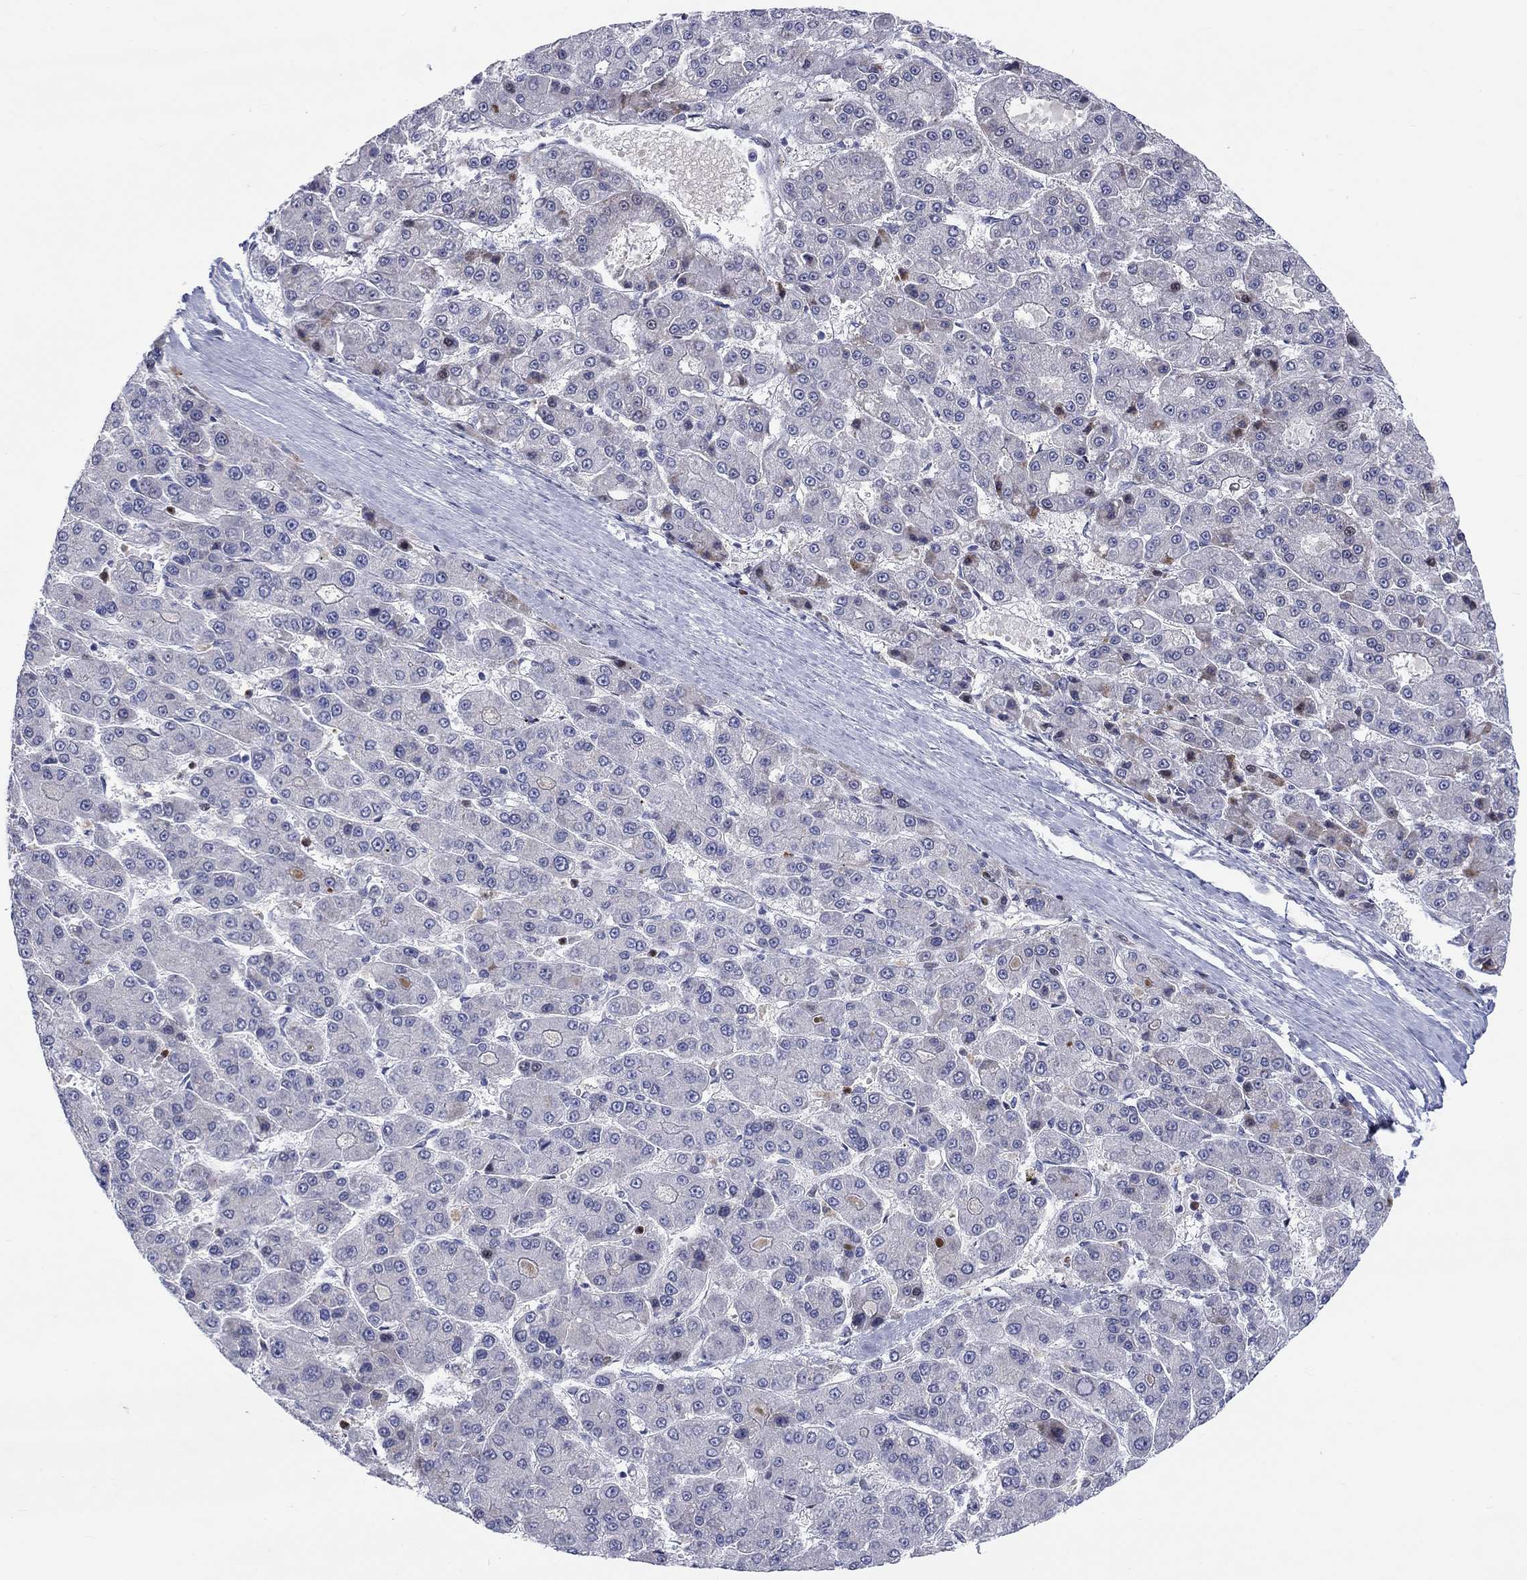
{"staining": {"intensity": "negative", "quantity": "none", "location": "none"}, "tissue": "liver cancer", "cell_type": "Tumor cells", "image_type": "cancer", "snomed": [{"axis": "morphology", "description": "Carcinoma, Hepatocellular, NOS"}, {"axis": "topography", "description": "Liver"}], "caption": "Hepatocellular carcinoma (liver) was stained to show a protein in brown. There is no significant positivity in tumor cells.", "gene": "ARHGAP36", "patient": {"sex": "male", "age": 70}}